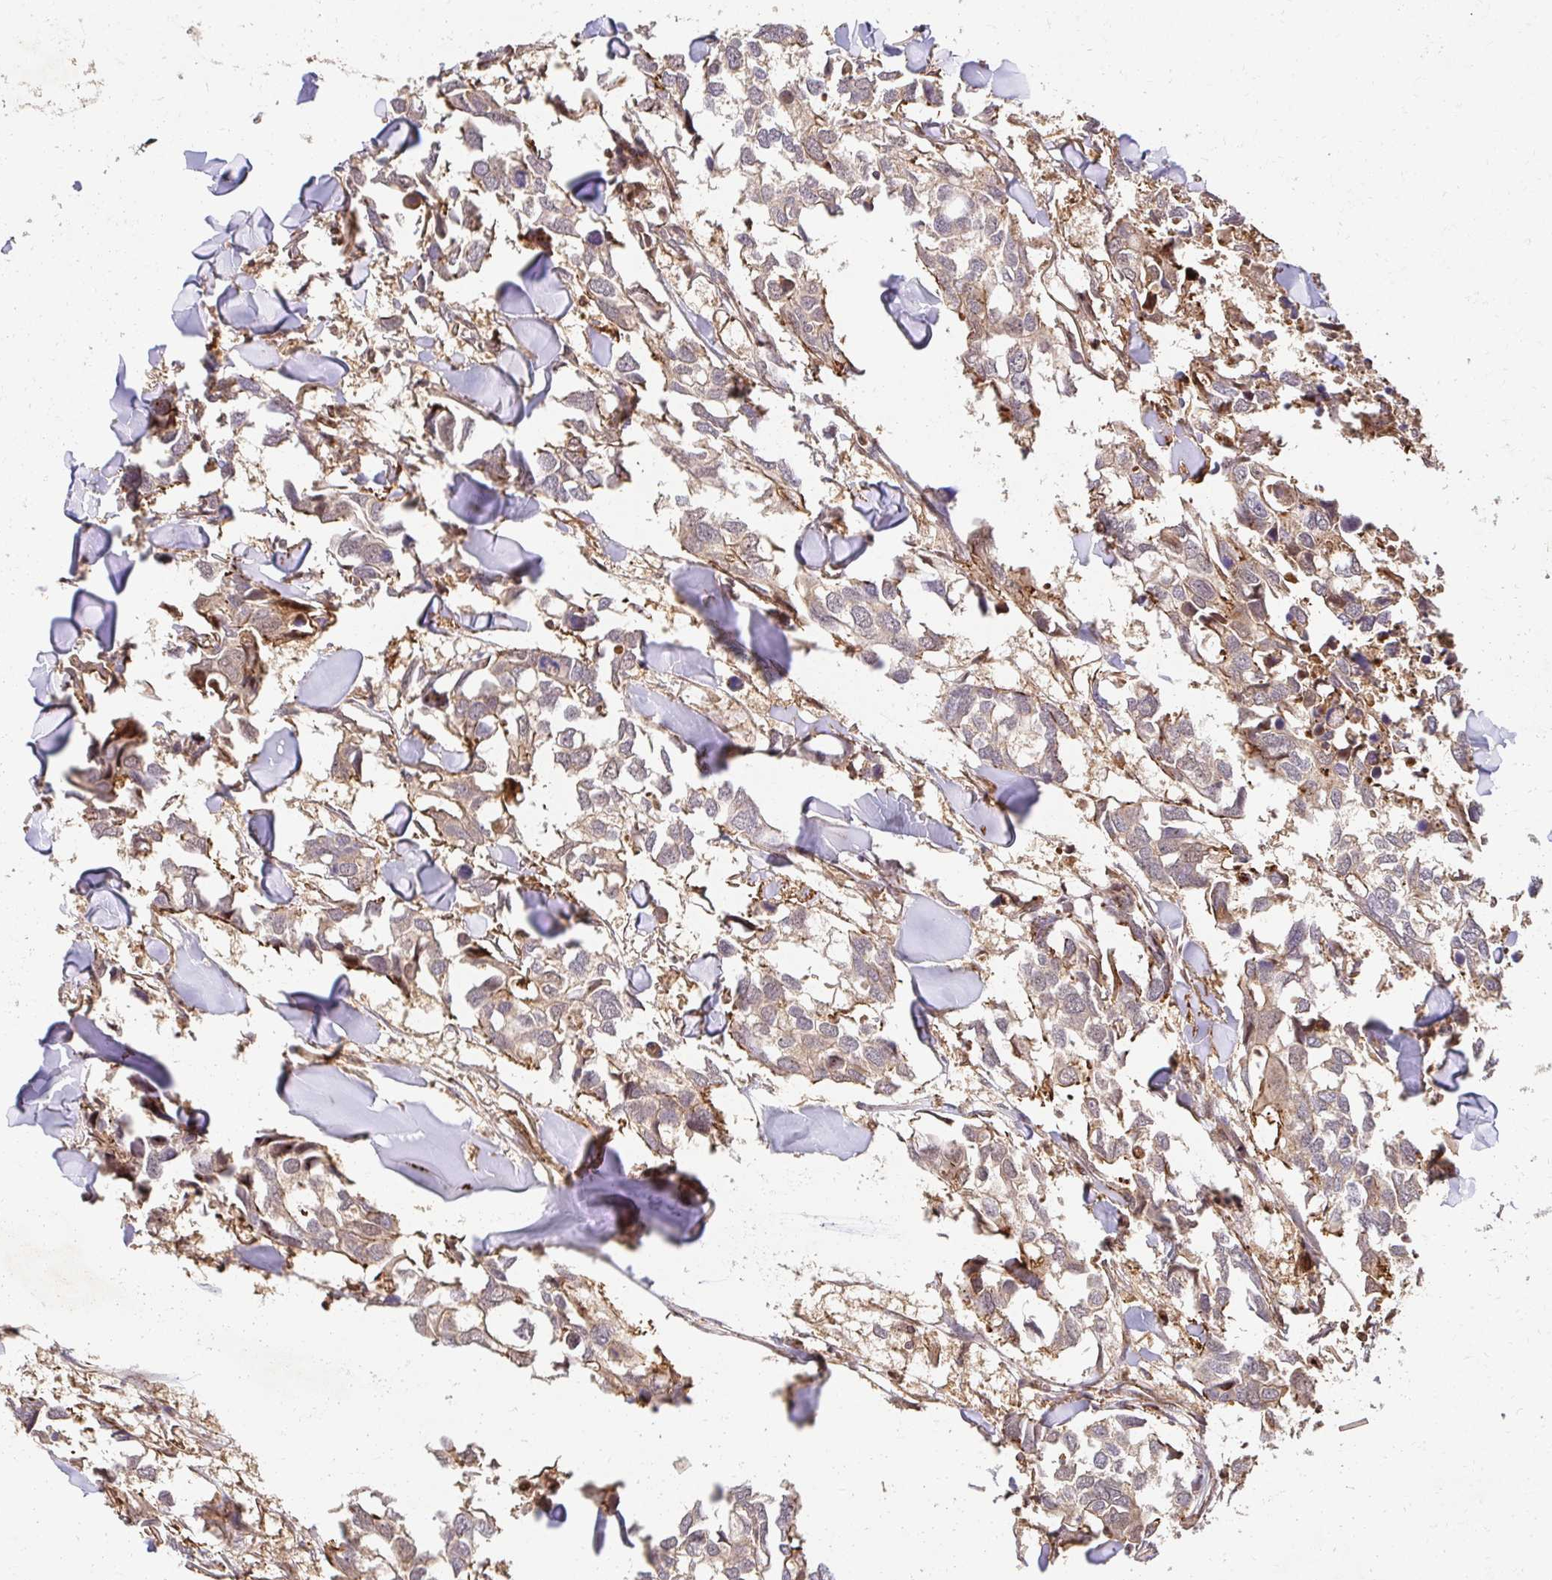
{"staining": {"intensity": "weak", "quantity": "<25%", "location": "cytoplasmic/membranous"}, "tissue": "breast cancer", "cell_type": "Tumor cells", "image_type": "cancer", "snomed": [{"axis": "morphology", "description": "Duct carcinoma"}, {"axis": "topography", "description": "Breast"}], "caption": "Tumor cells show no significant expression in breast cancer (intraductal carcinoma).", "gene": "PSMA4", "patient": {"sex": "female", "age": 83}}